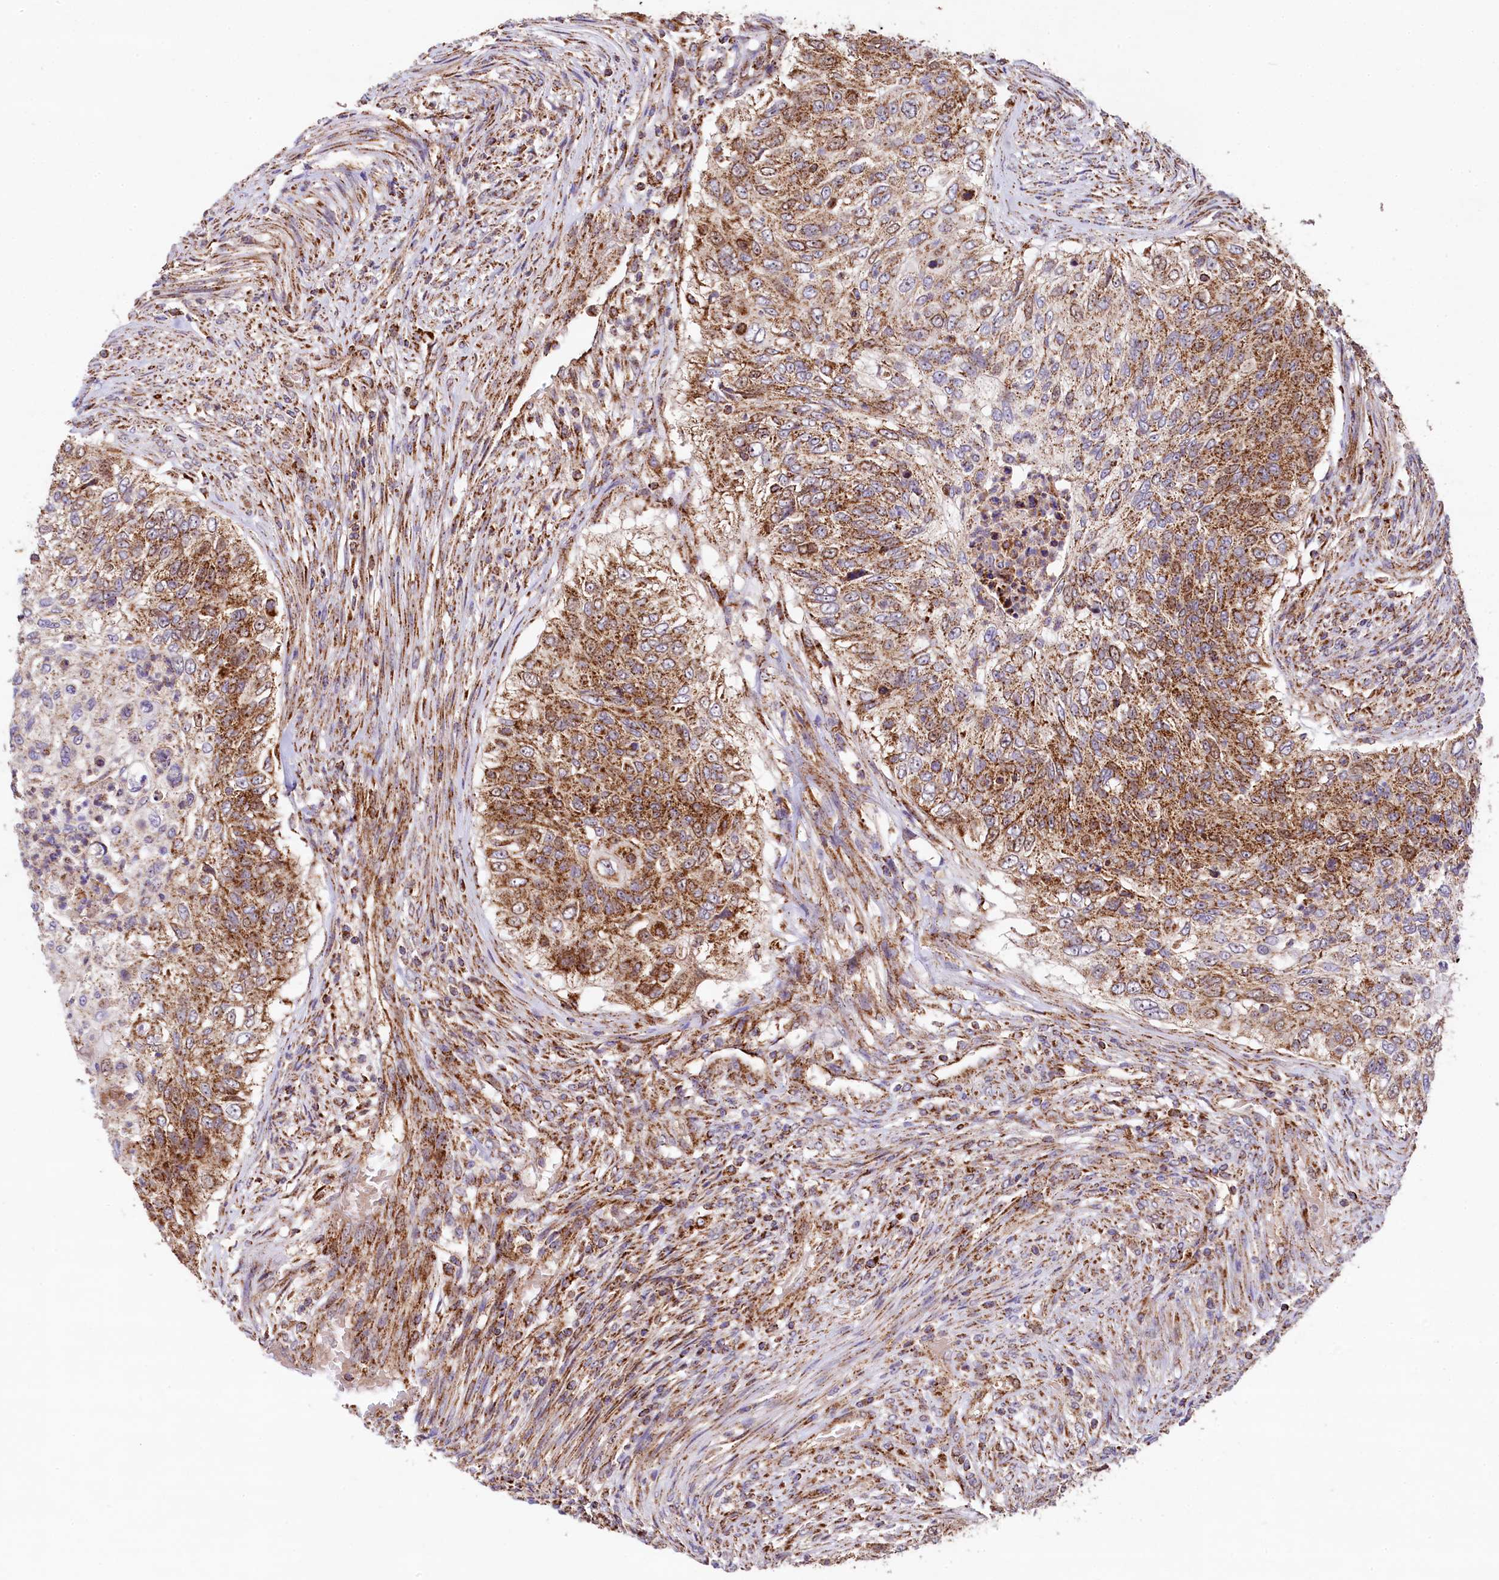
{"staining": {"intensity": "moderate", "quantity": ">75%", "location": "cytoplasmic/membranous"}, "tissue": "urothelial cancer", "cell_type": "Tumor cells", "image_type": "cancer", "snomed": [{"axis": "morphology", "description": "Urothelial carcinoma, High grade"}, {"axis": "topography", "description": "Urinary bladder"}], "caption": "Immunohistochemical staining of human urothelial cancer demonstrates medium levels of moderate cytoplasmic/membranous expression in approximately >75% of tumor cells. The staining was performed using DAB to visualize the protein expression in brown, while the nuclei were stained in blue with hematoxylin (Magnification: 20x).", "gene": "CLYBL", "patient": {"sex": "female", "age": 60}}